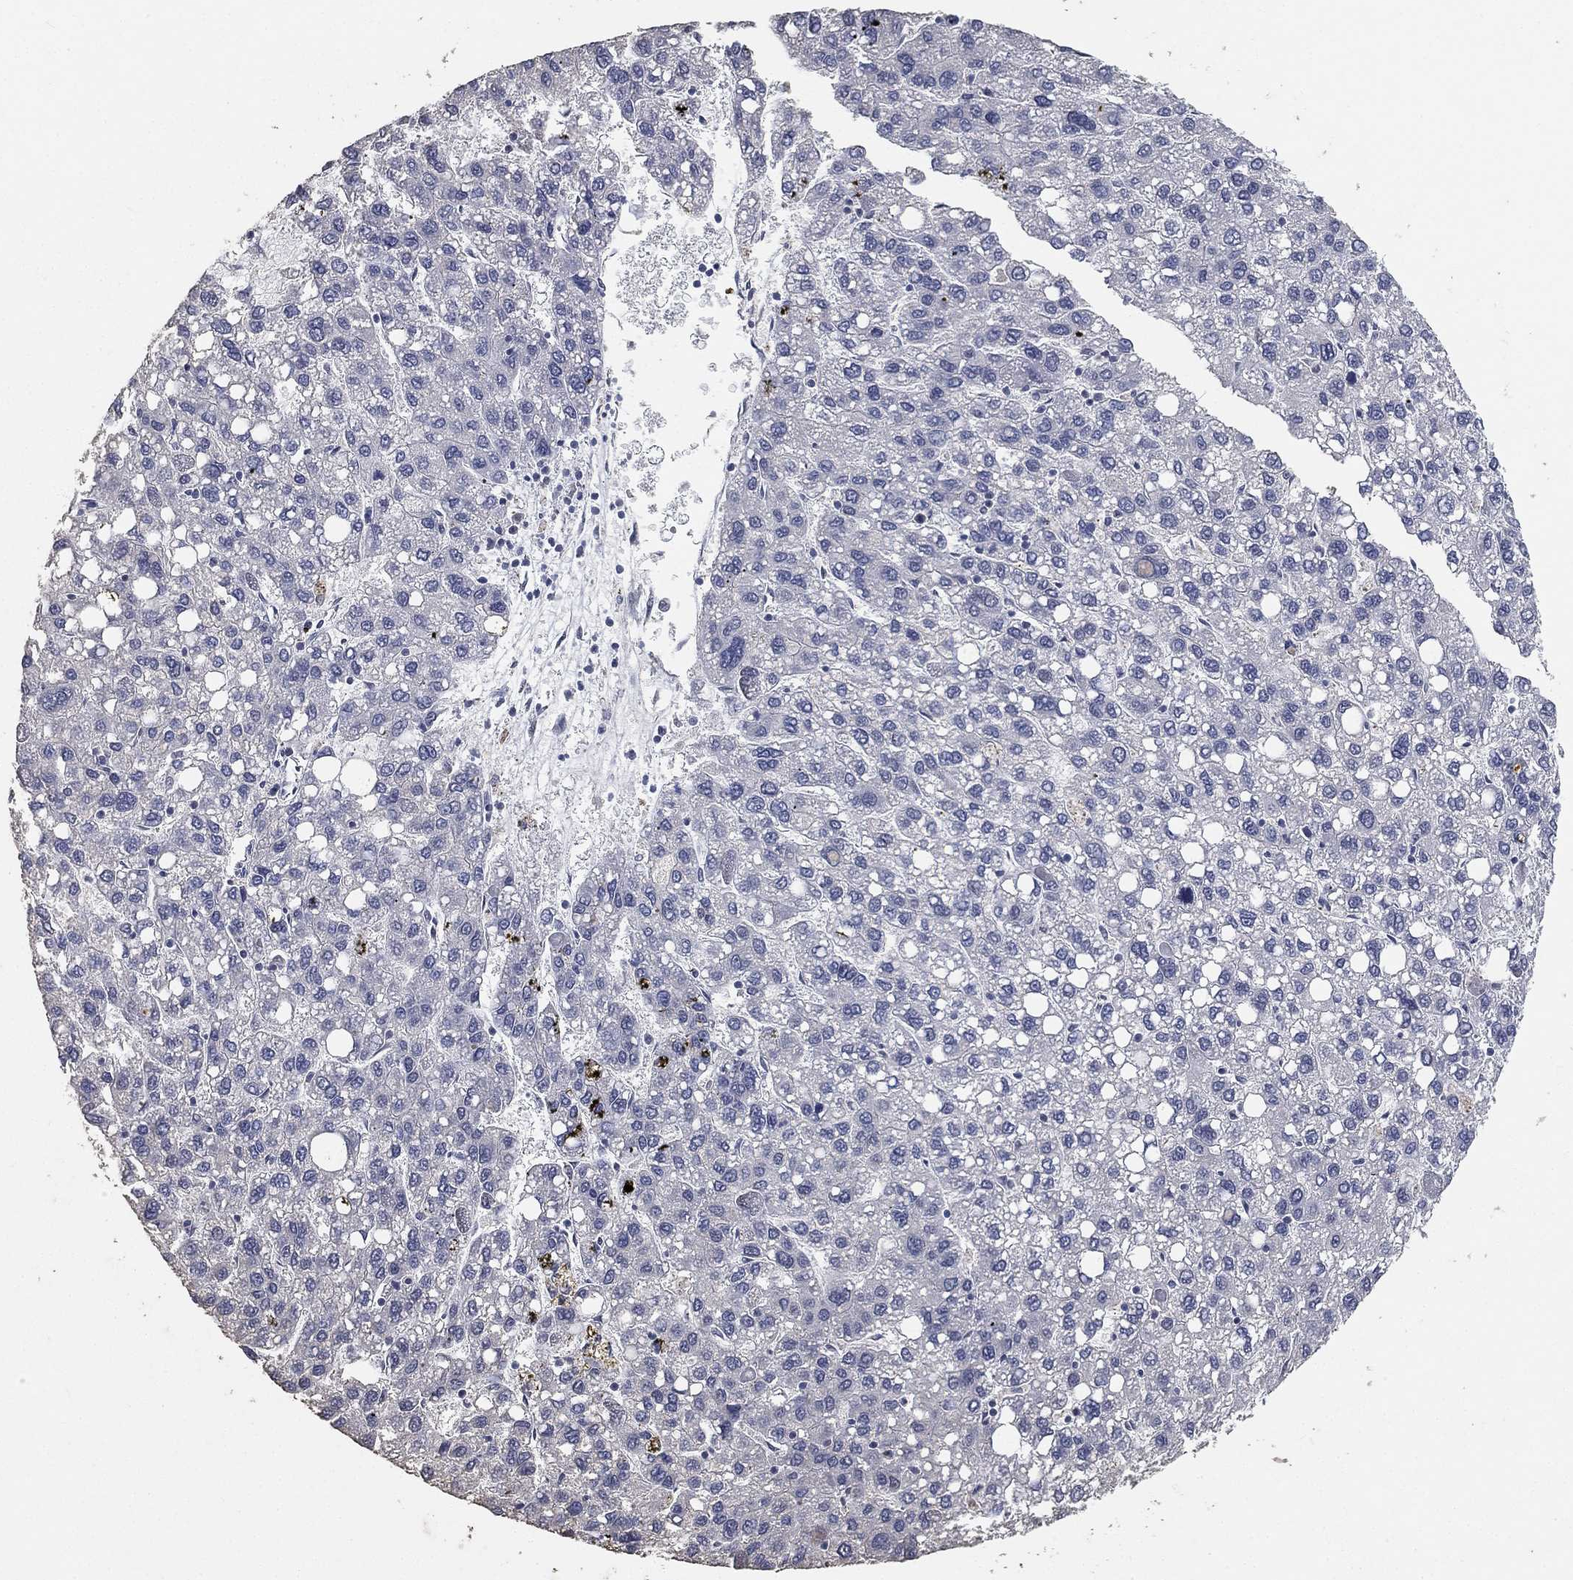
{"staining": {"intensity": "negative", "quantity": "none", "location": "none"}, "tissue": "liver cancer", "cell_type": "Tumor cells", "image_type": "cancer", "snomed": [{"axis": "morphology", "description": "Carcinoma, Hepatocellular, NOS"}, {"axis": "topography", "description": "Liver"}], "caption": "Immunohistochemical staining of liver cancer (hepatocellular carcinoma) shows no significant positivity in tumor cells.", "gene": "DSG1", "patient": {"sex": "female", "age": 82}}